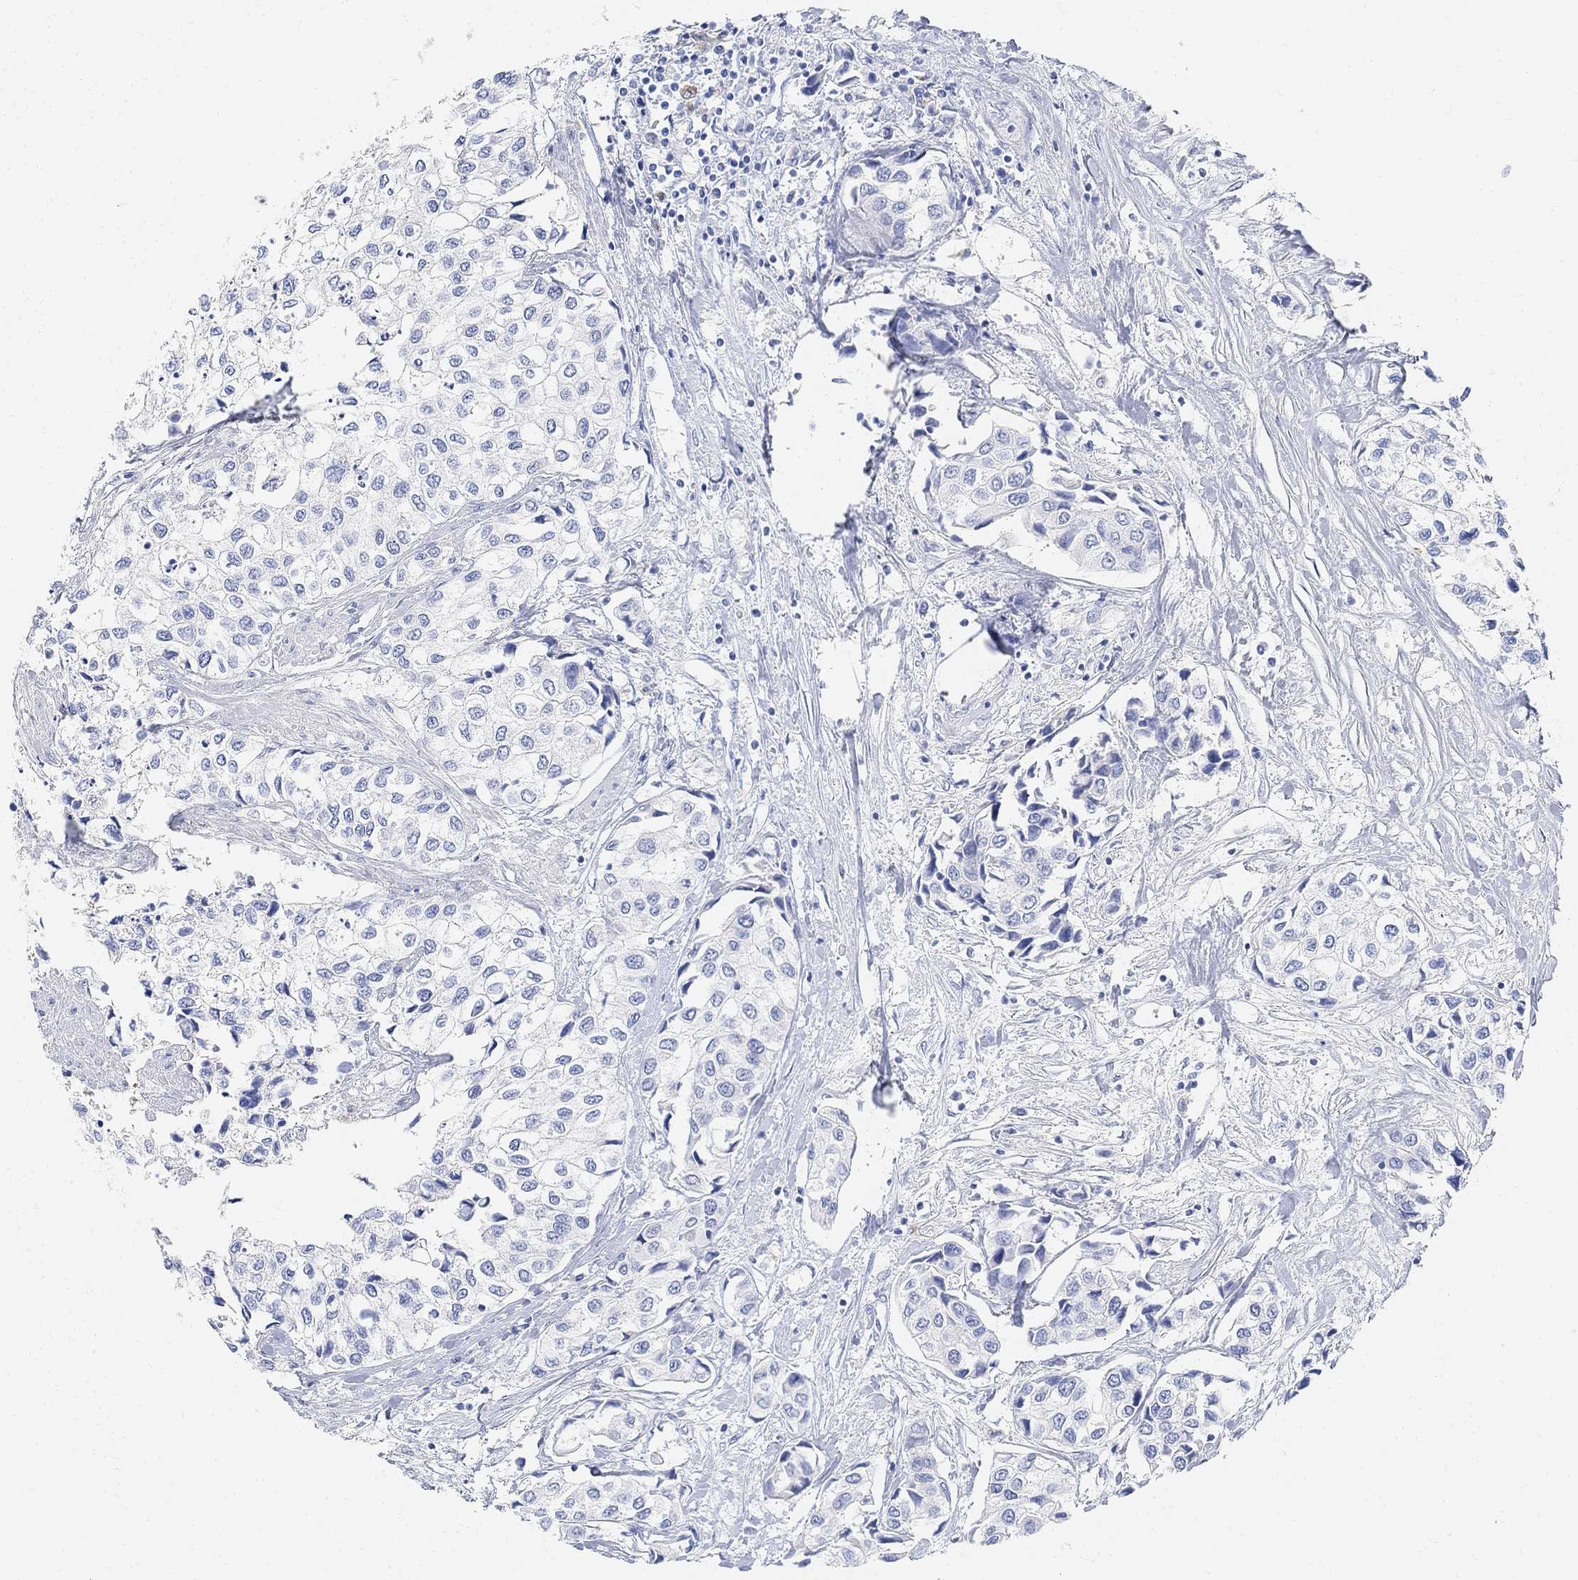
{"staining": {"intensity": "negative", "quantity": "none", "location": "none"}, "tissue": "urothelial cancer", "cell_type": "Tumor cells", "image_type": "cancer", "snomed": [{"axis": "morphology", "description": "Urothelial carcinoma, High grade"}, {"axis": "topography", "description": "Urinary bladder"}], "caption": "Immunohistochemical staining of urothelial cancer reveals no significant positivity in tumor cells. (DAB (3,3'-diaminobenzidine) IHC visualized using brightfield microscopy, high magnification).", "gene": "RETNLB", "patient": {"sex": "male", "age": 73}}